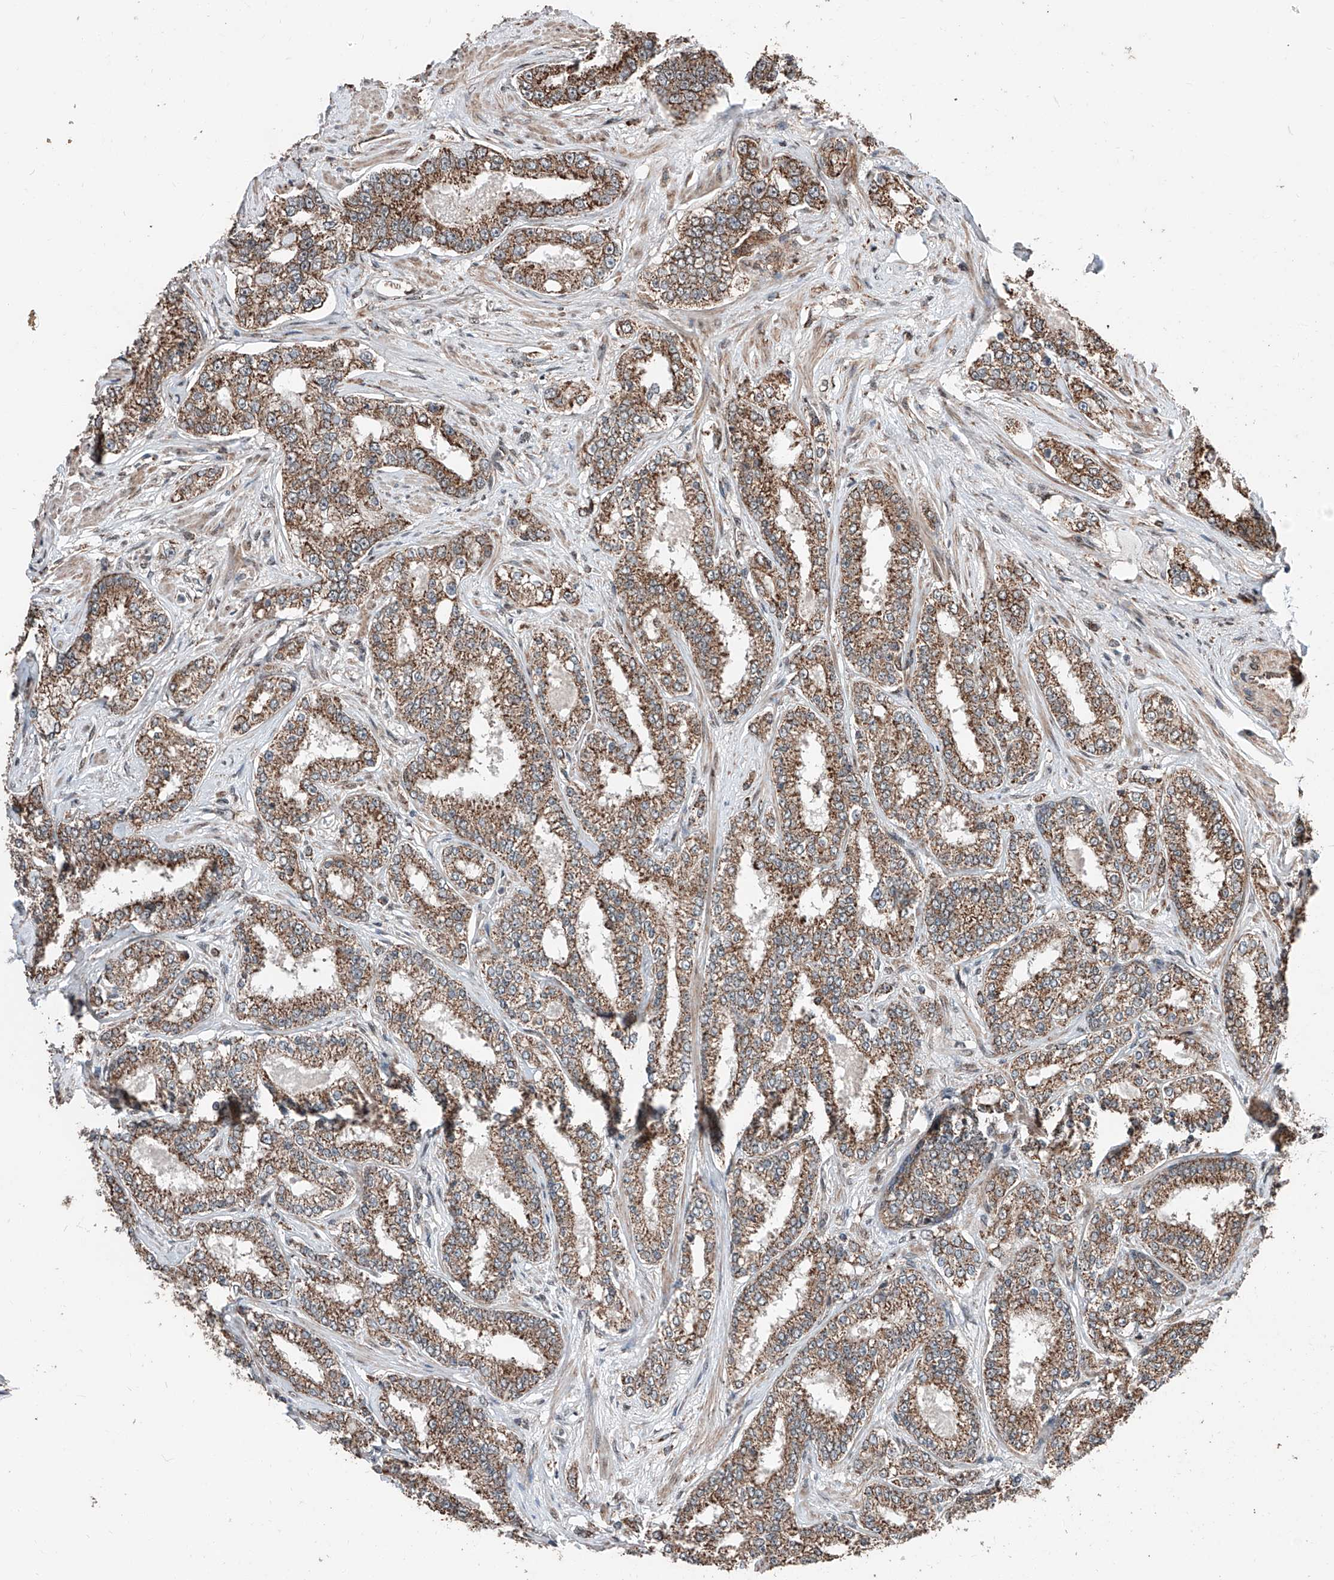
{"staining": {"intensity": "moderate", "quantity": ">75%", "location": "cytoplasmic/membranous"}, "tissue": "prostate cancer", "cell_type": "Tumor cells", "image_type": "cancer", "snomed": [{"axis": "morphology", "description": "Normal tissue, NOS"}, {"axis": "morphology", "description": "Adenocarcinoma, High grade"}, {"axis": "topography", "description": "Prostate"}], "caption": "Human prostate cancer (adenocarcinoma (high-grade)) stained with a brown dye demonstrates moderate cytoplasmic/membranous positive expression in approximately >75% of tumor cells.", "gene": "ZNF445", "patient": {"sex": "male", "age": 83}}